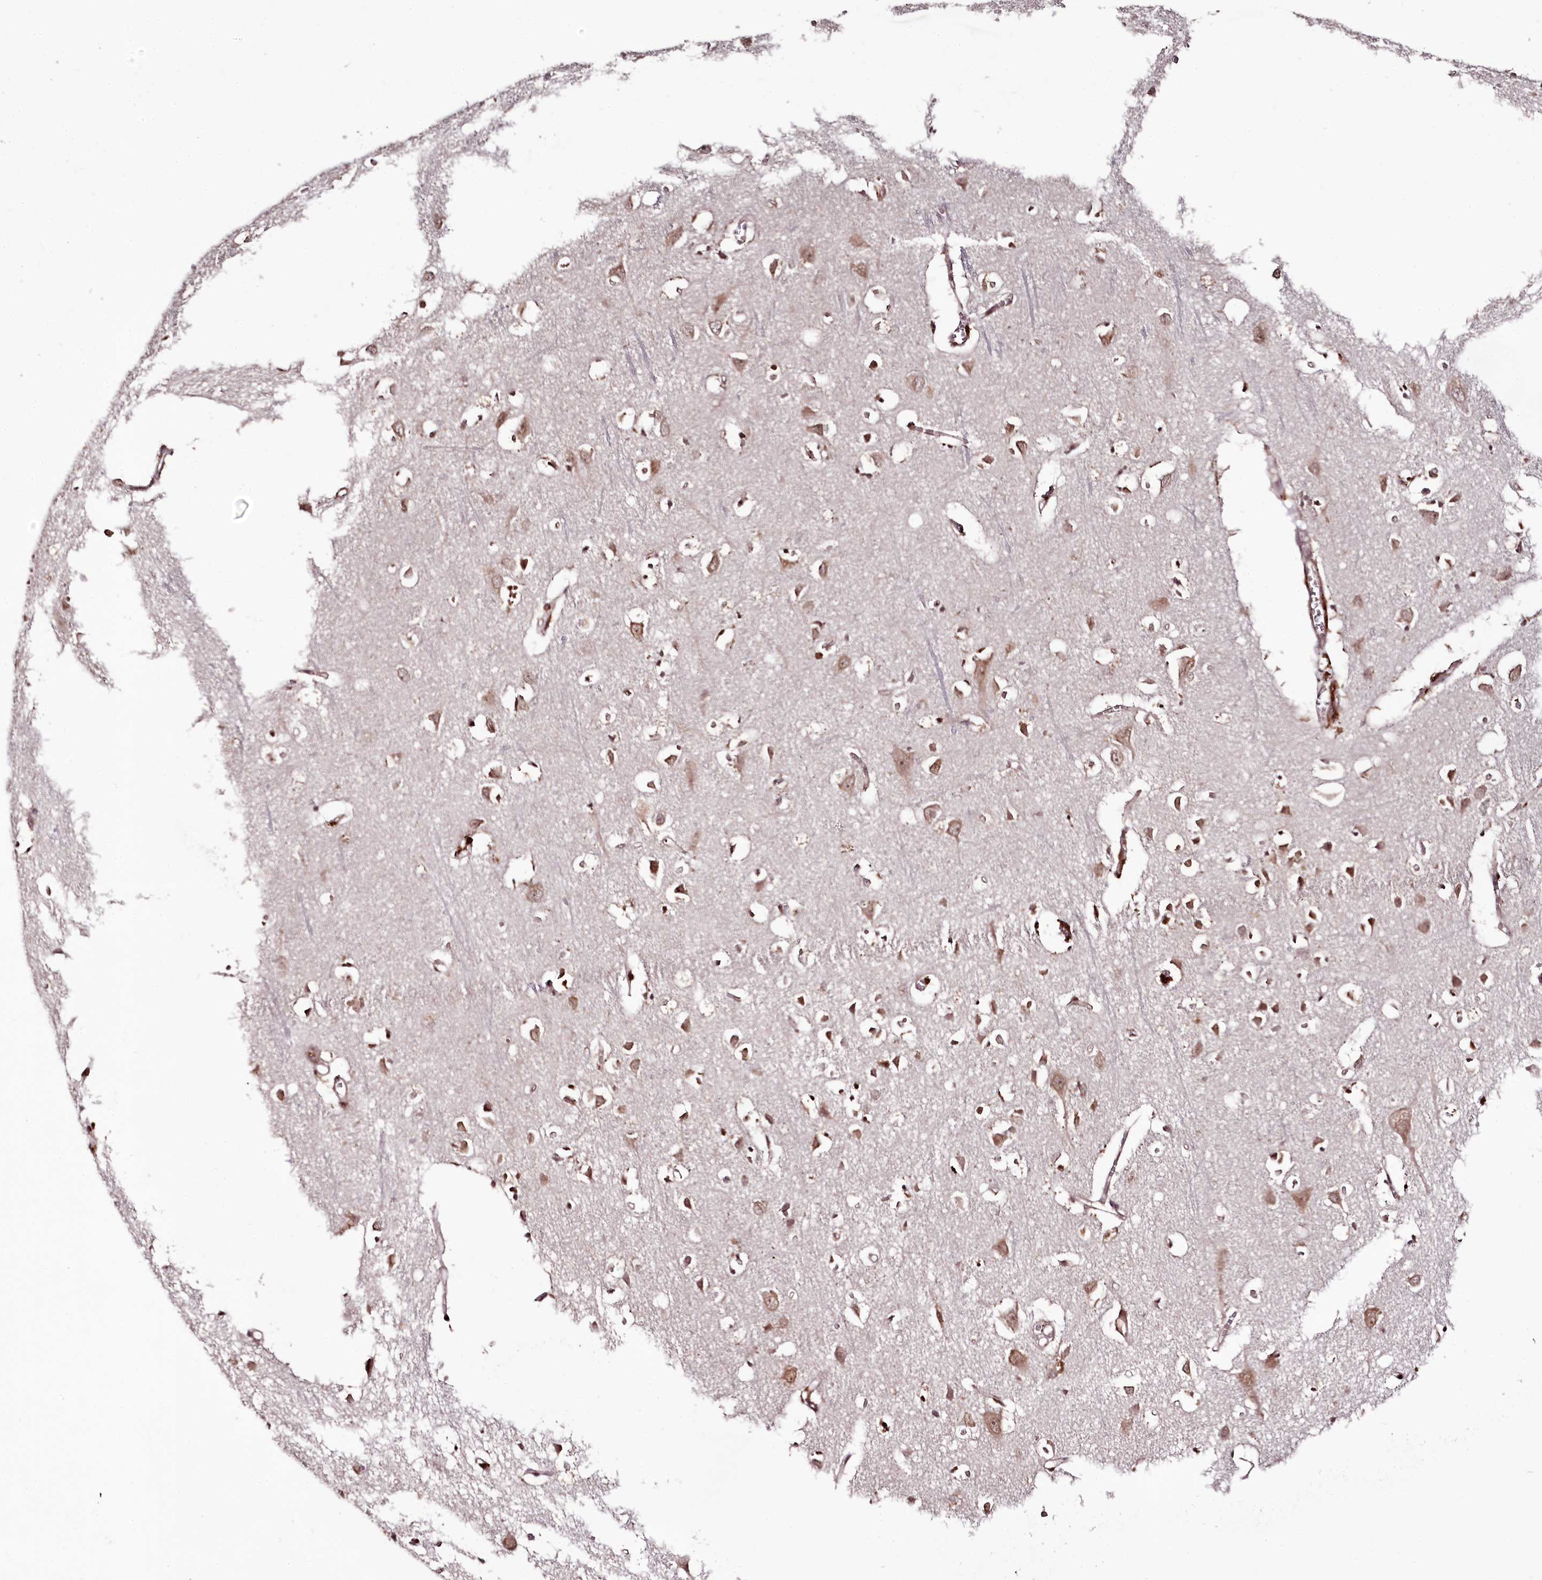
{"staining": {"intensity": "moderate", "quantity": ">75%", "location": "nuclear"}, "tissue": "cerebral cortex", "cell_type": "Endothelial cells", "image_type": "normal", "snomed": [{"axis": "morphology", "description": "Normal tissue, NOS"}, {"axis": "topography", "description": "Cerebral cortex"}], "caption": "Protein staining by IHC displays moderate nuclear expression in approximately >75% of endothelial cells in benign cerebral cortex.", "gene": "THYN1", "patient": {"sex": "female", "age": 64}}